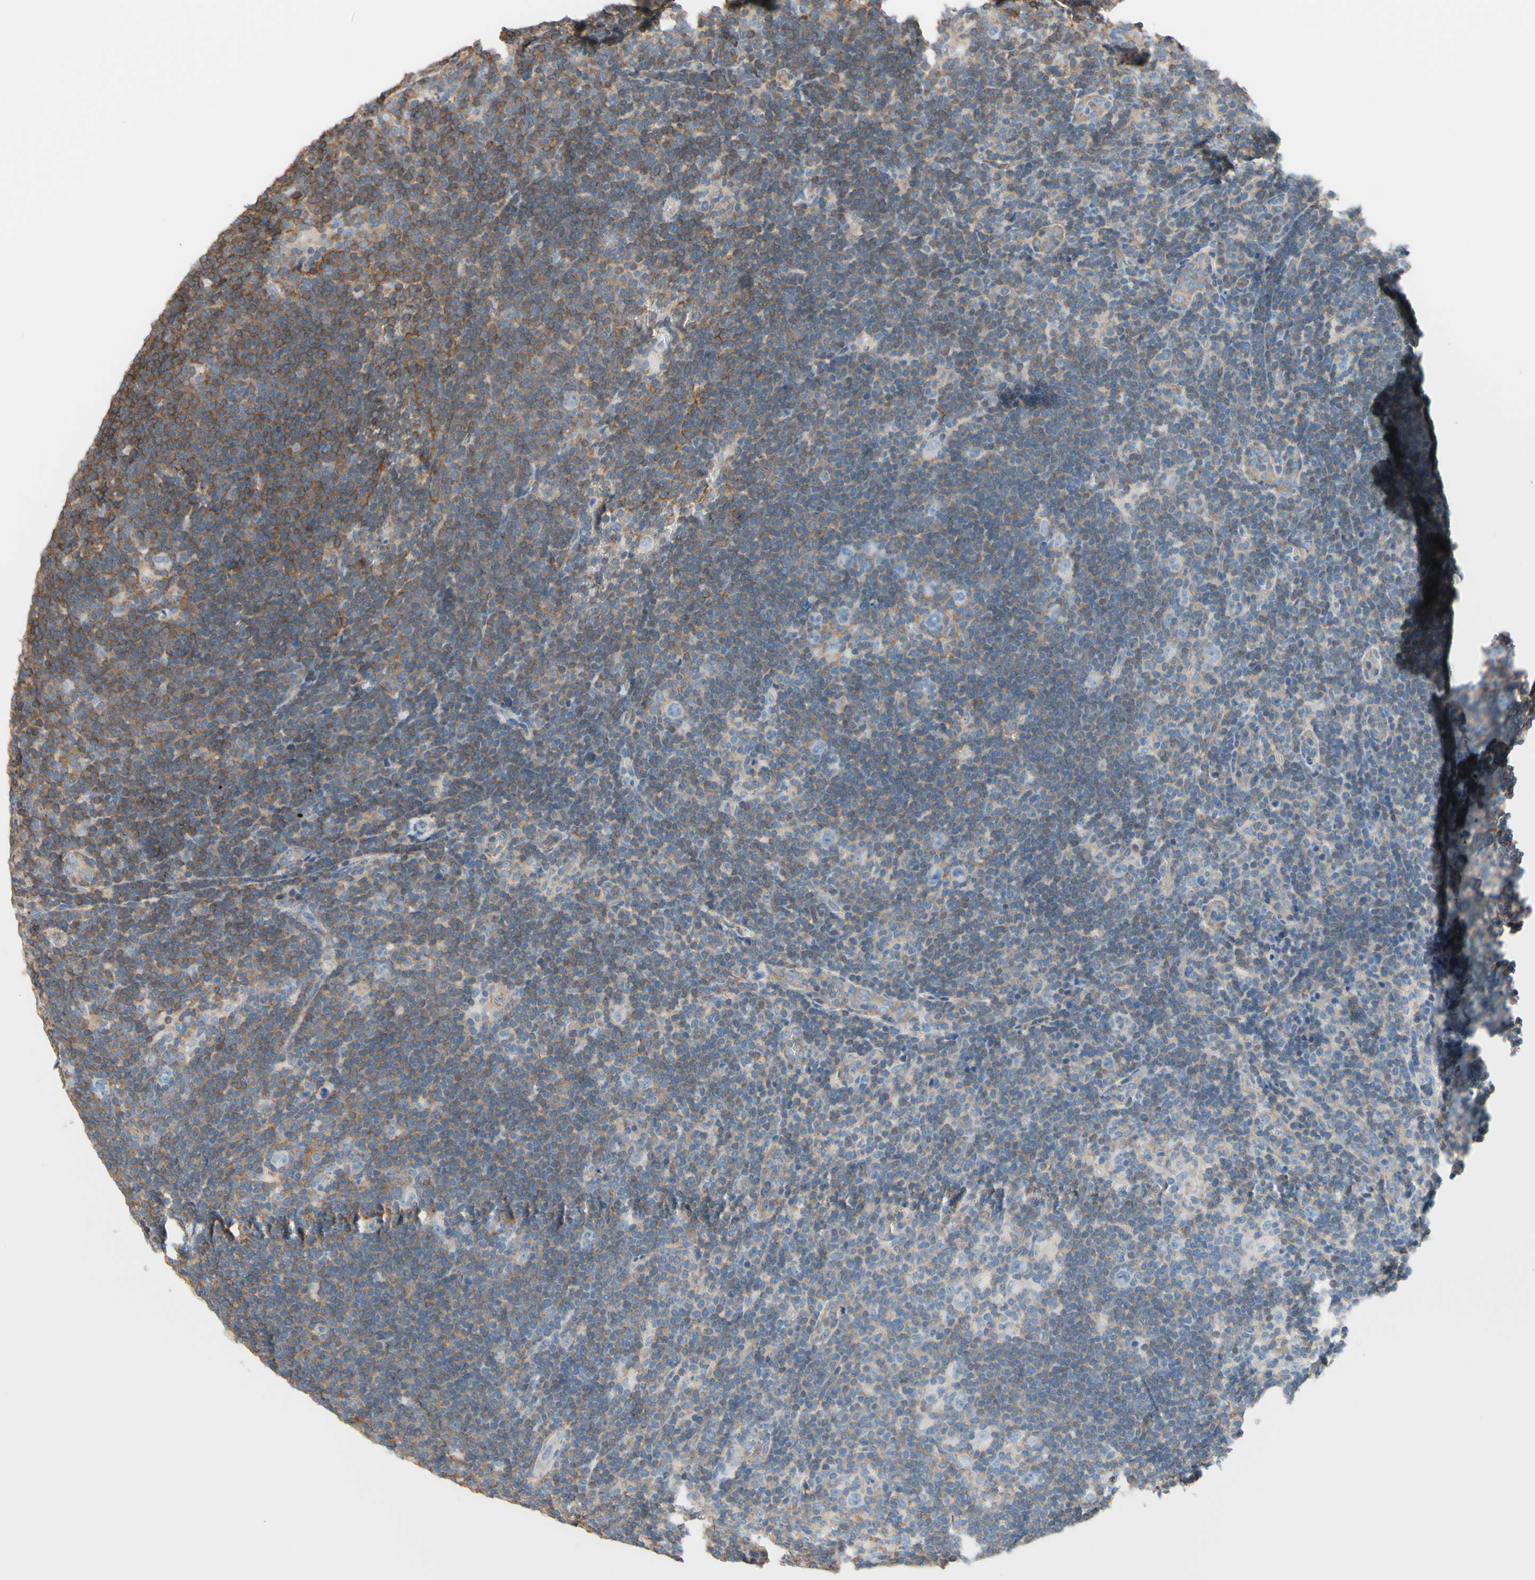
{"staining": {"intensity": "negative", "quantity": "none", "location": "none"}, "tissue": "lymphoma", "cell_type": "Tumor cells", "image_type": "cancer", "snomed": [{"axis": "morphology", "description": "Hodgkin's disease, NOS"}, {"axis": "topography", "description": "Lymph node"}], "caption": "Tumor cells show no significant expression in Hodgkin's disease.", "gene": "ADD1", "patient": {"sex": "female", "age": 57}}